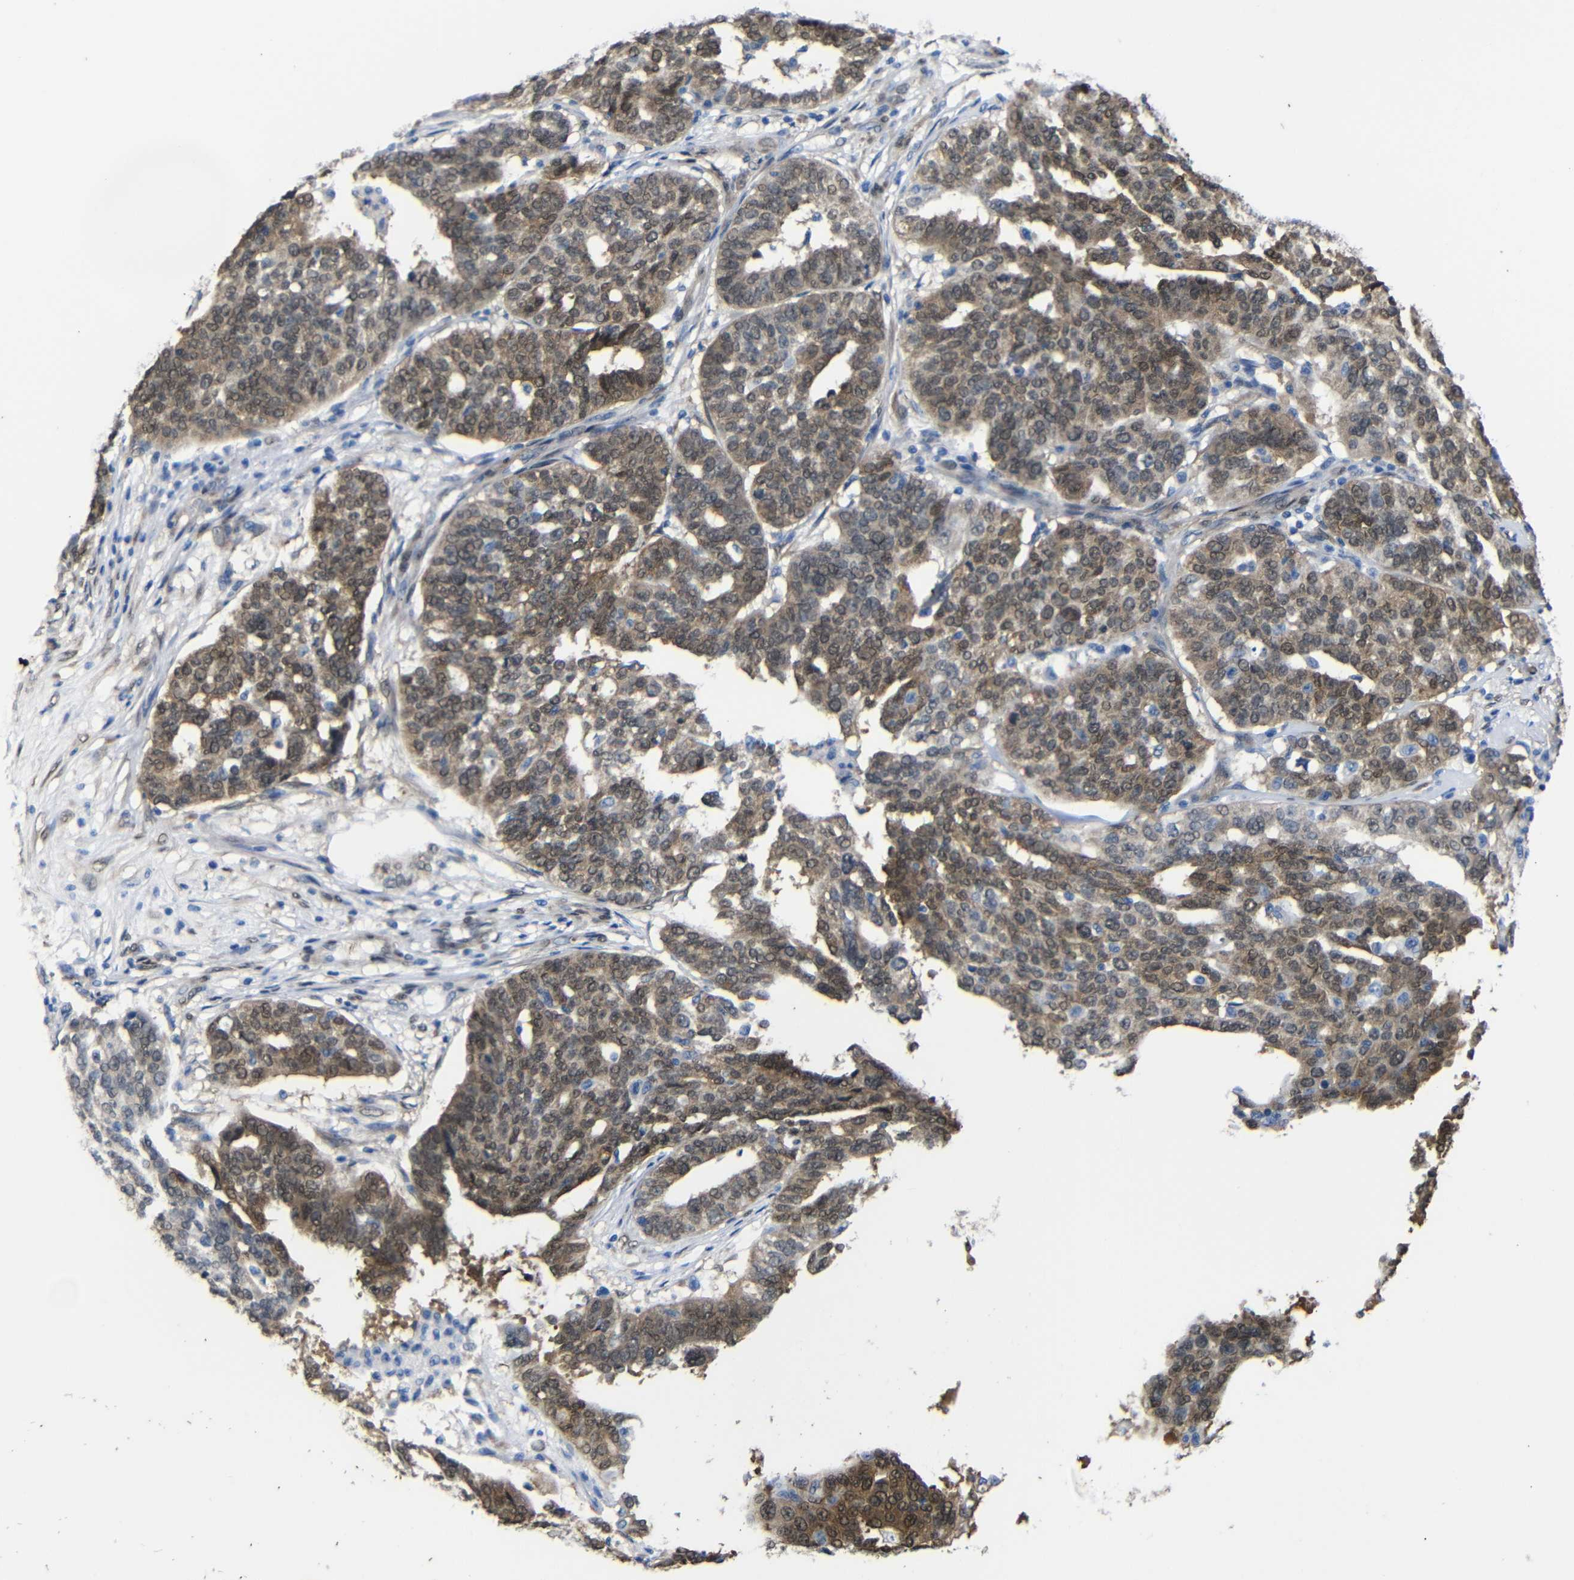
{"staining": {"intensity": "moderate", "quantity": ">75%", "location": "cytoplasmic/membranous,nuclear"}, "tissue": "ovarian cancer", "cell_type": "Tumor cells", "image_type": "cancer", "snomed": [{"axis": "morphology", "description": "Cystadenocarcinoma, serous, NOS"}, {"axis": "topography", "description": "Ovary"}], "caption": "This is an image of immunohistochemistry staining of ovarian cancer, which shows moderate expression in the cytoplasmic/membranous and nuclear of tumor cells.", "gene": "YAP1", "patient": {"sex": "female", "age": 59}}